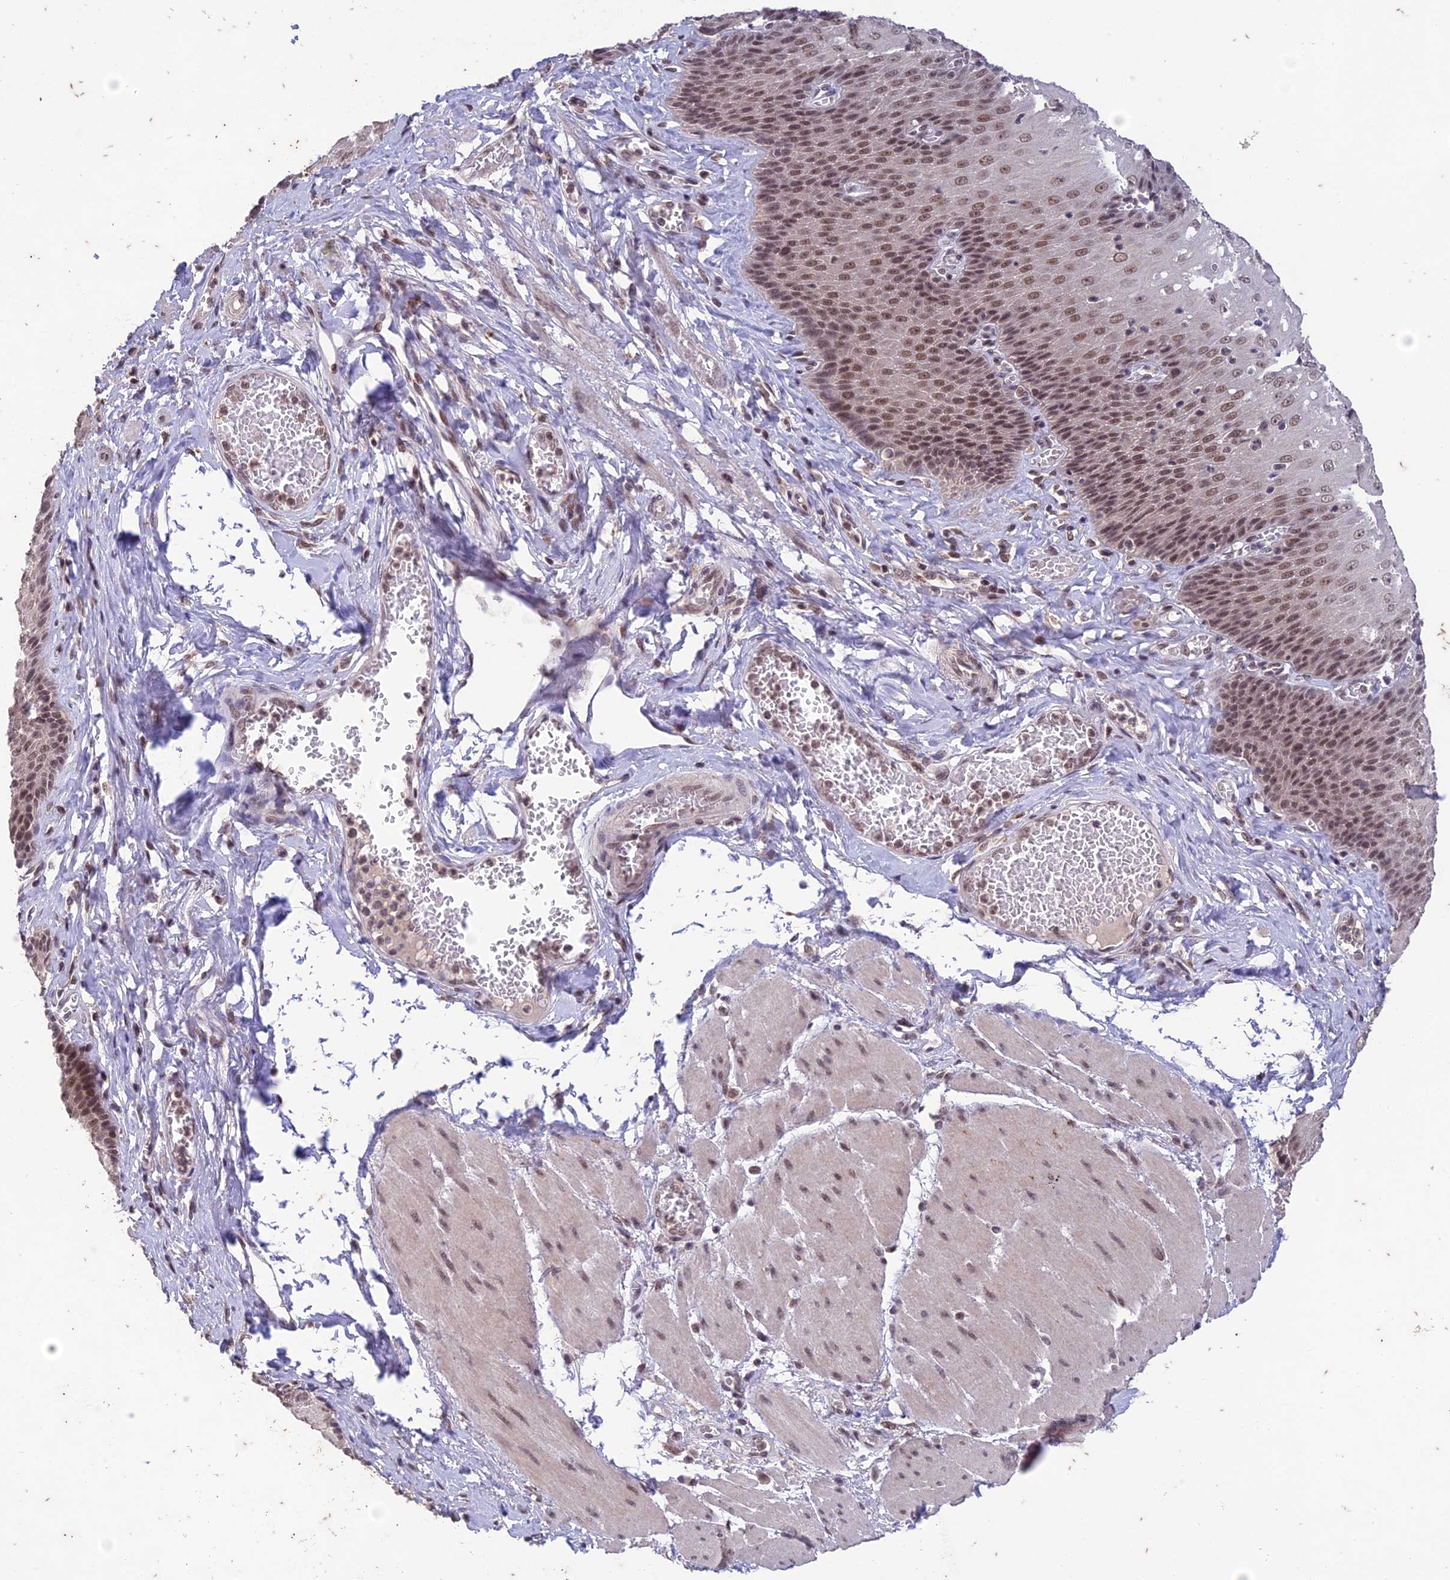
{"staining": {"intensity": "moderate", "quantity": ">75%", "location": "nuclear"}, "tissue": "esophagus", "cell_type": "Squamous epithelial cells", "image_type": "normal", "snomed": [{"axis": "morphology", "description": "Normal tissue, NOS"}, {"axis": "topography", "description": "Esophagus"}], "caption": "IHC image of normal esophagus: human esophagus stained using immunohistochemistry demonstrates medium levels of moderate protein expression localized specifically in the nuclear of squamous epithelial cells, appearing as a nuclear brown color.", "gene": "POP4", "patient": {"sex": "male", "age": 60}}